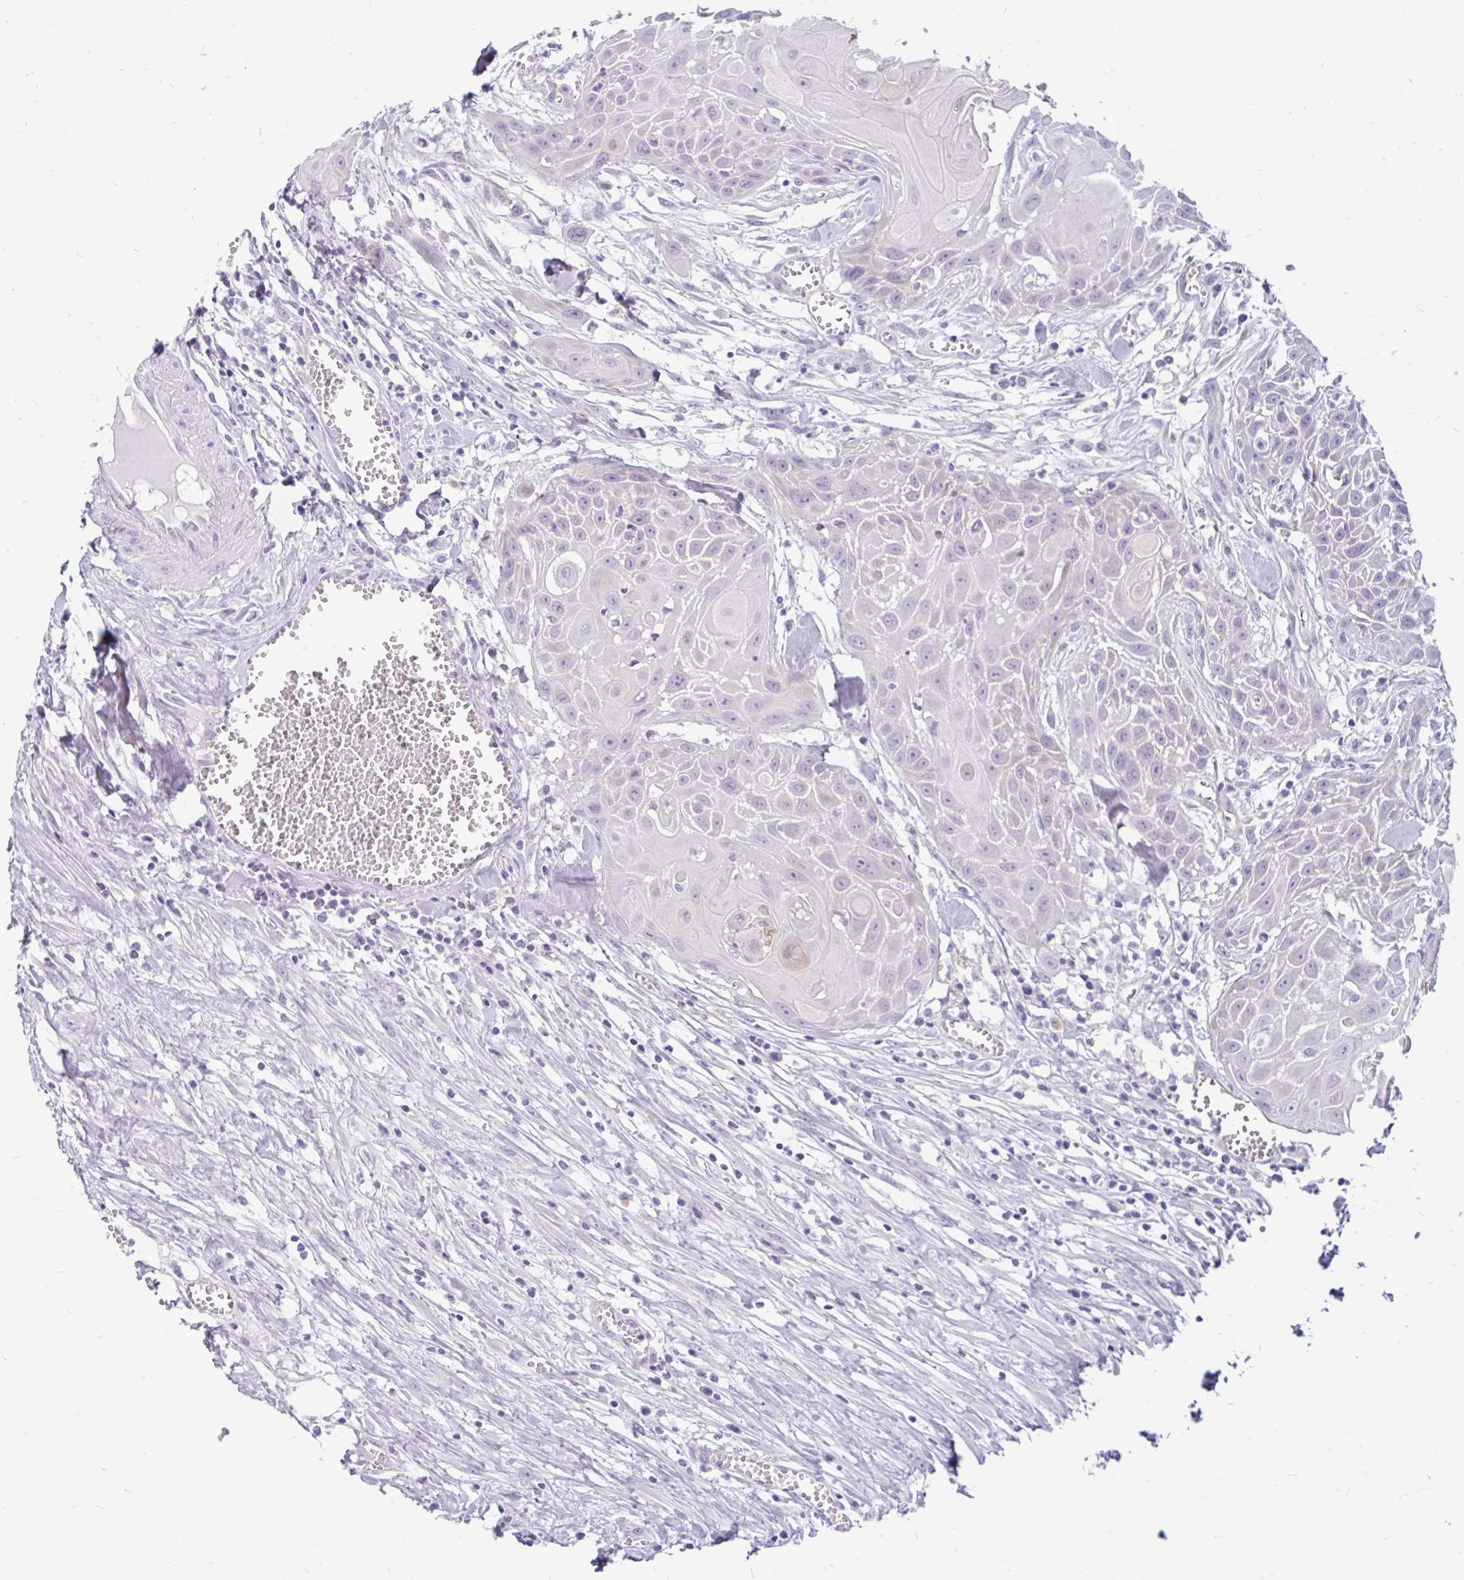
{"staining": {"intensity": "negative", "quantity": "none", "location": "none"}, "tissue": "head and neck cancer", "cell_type": "Tumor cells", "image_type": "cancer", "snomed": [{"axis": "morphology", "description": "Squamous cell carcinoma, NOS"}, {"axis": "topography", "description": "Lymph node"}, {"axis": "topography", "description": "Salivary gland"}, {"axis": "topography", "description": "Head-Neck"}], "caption": "Immunohistochemistry (IHC) photomicrograph of head and neck cancer (squamous cell carcinoma) stained for a protein (brown), which displays no staining in tumor cells.", "gene": "KIAA2013", "patient": {"sex": "female", "age": 74}}